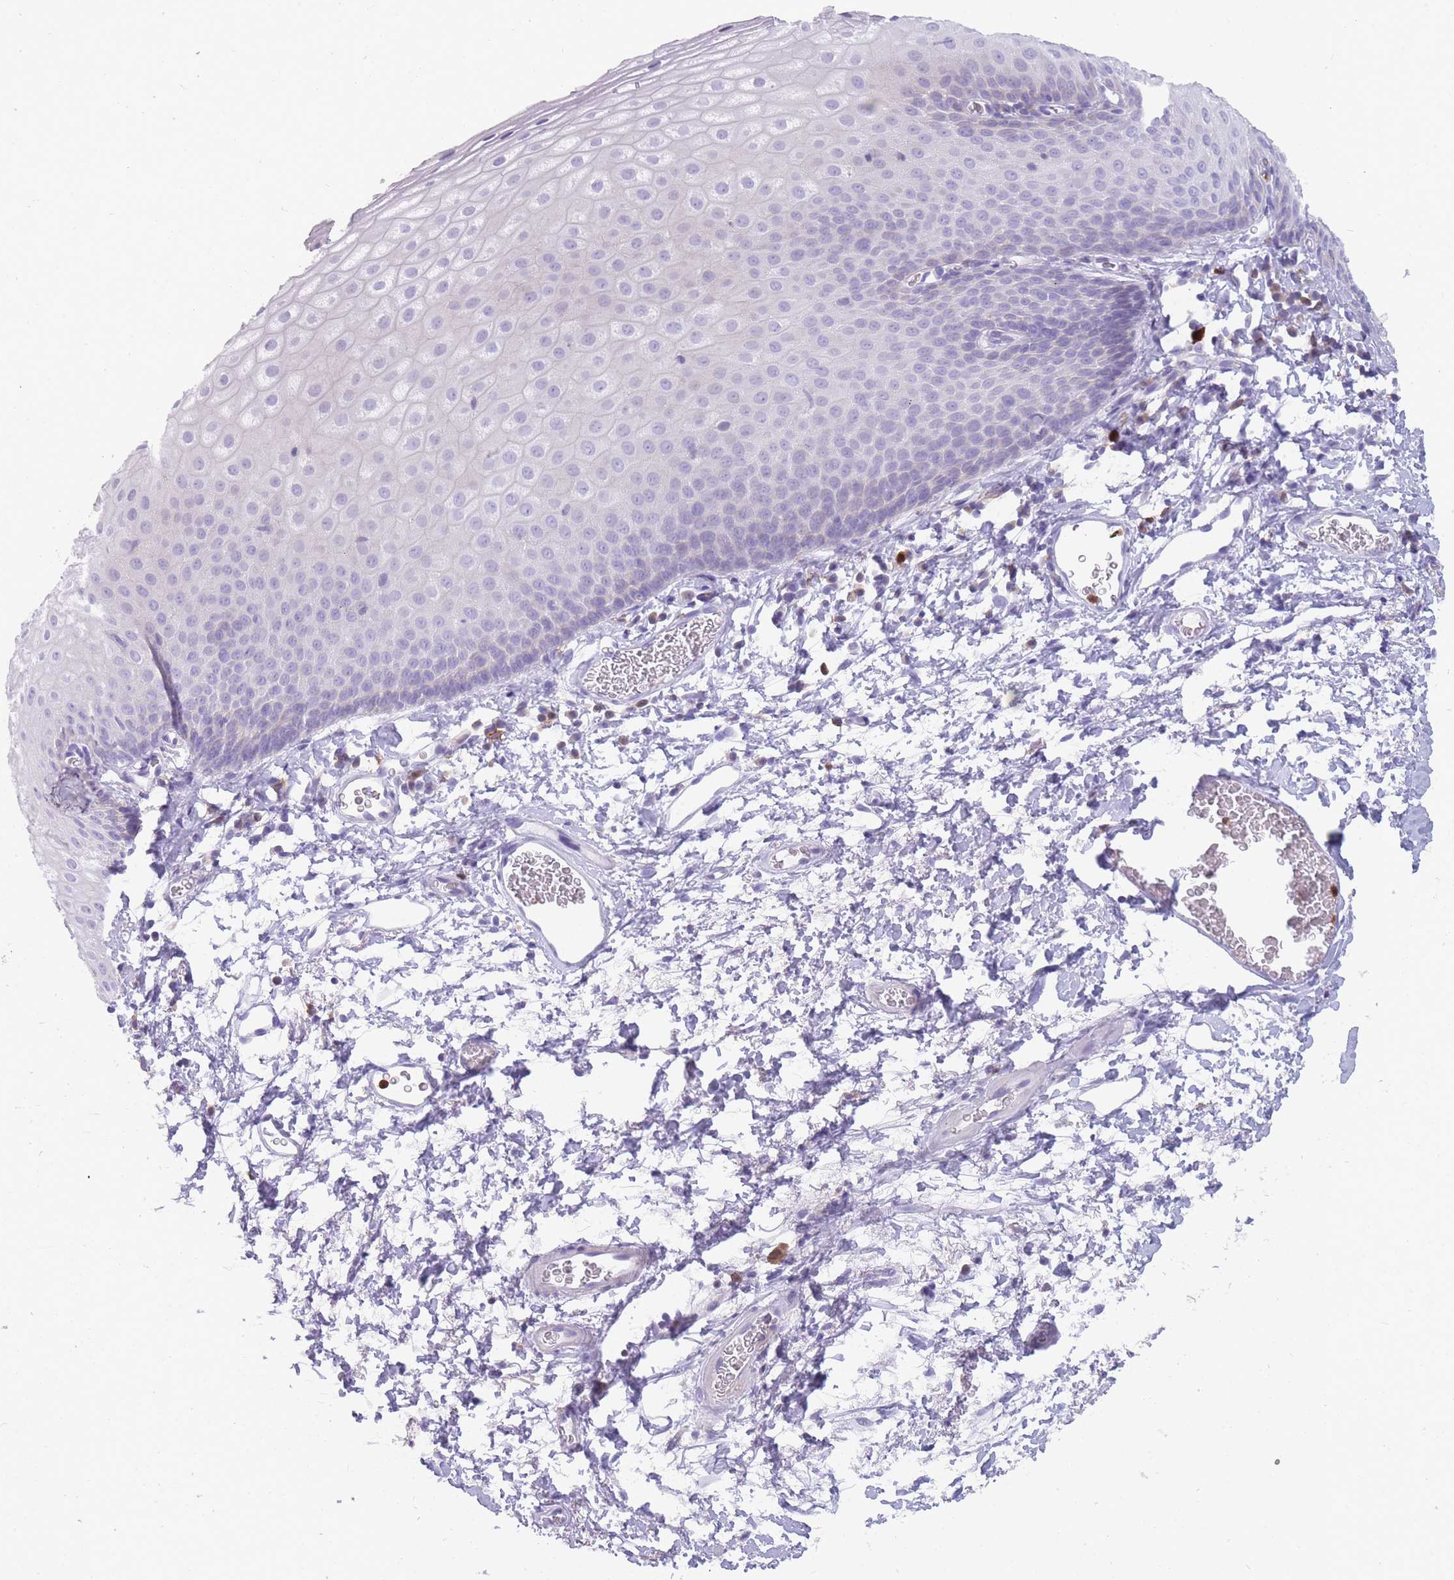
{"staining": {"intensity": "negative", "quantity": "none", "location": "none"}, "tissue": "skin", "cell_type": "Epidermal cells", "image_type": "normal", "snomed": [{"axis": "morphology", "description": "Normal tissue, NOS"}, {"axis": "morphology", "description": "Hemorrhoids"}, {"axis": "morphology", "description": "Inflammation, NOS"}, {"axis": "topography", "description": "Anal"}], "caption": "Immunohistochemical staining of normal skin displays no significant positivity in epidermal cells. (Brightfield microscopy of DAB immunohistochemistry at high magnification).", "gene": "CR1L", "patient": {"sex": "male", "age": 60}}